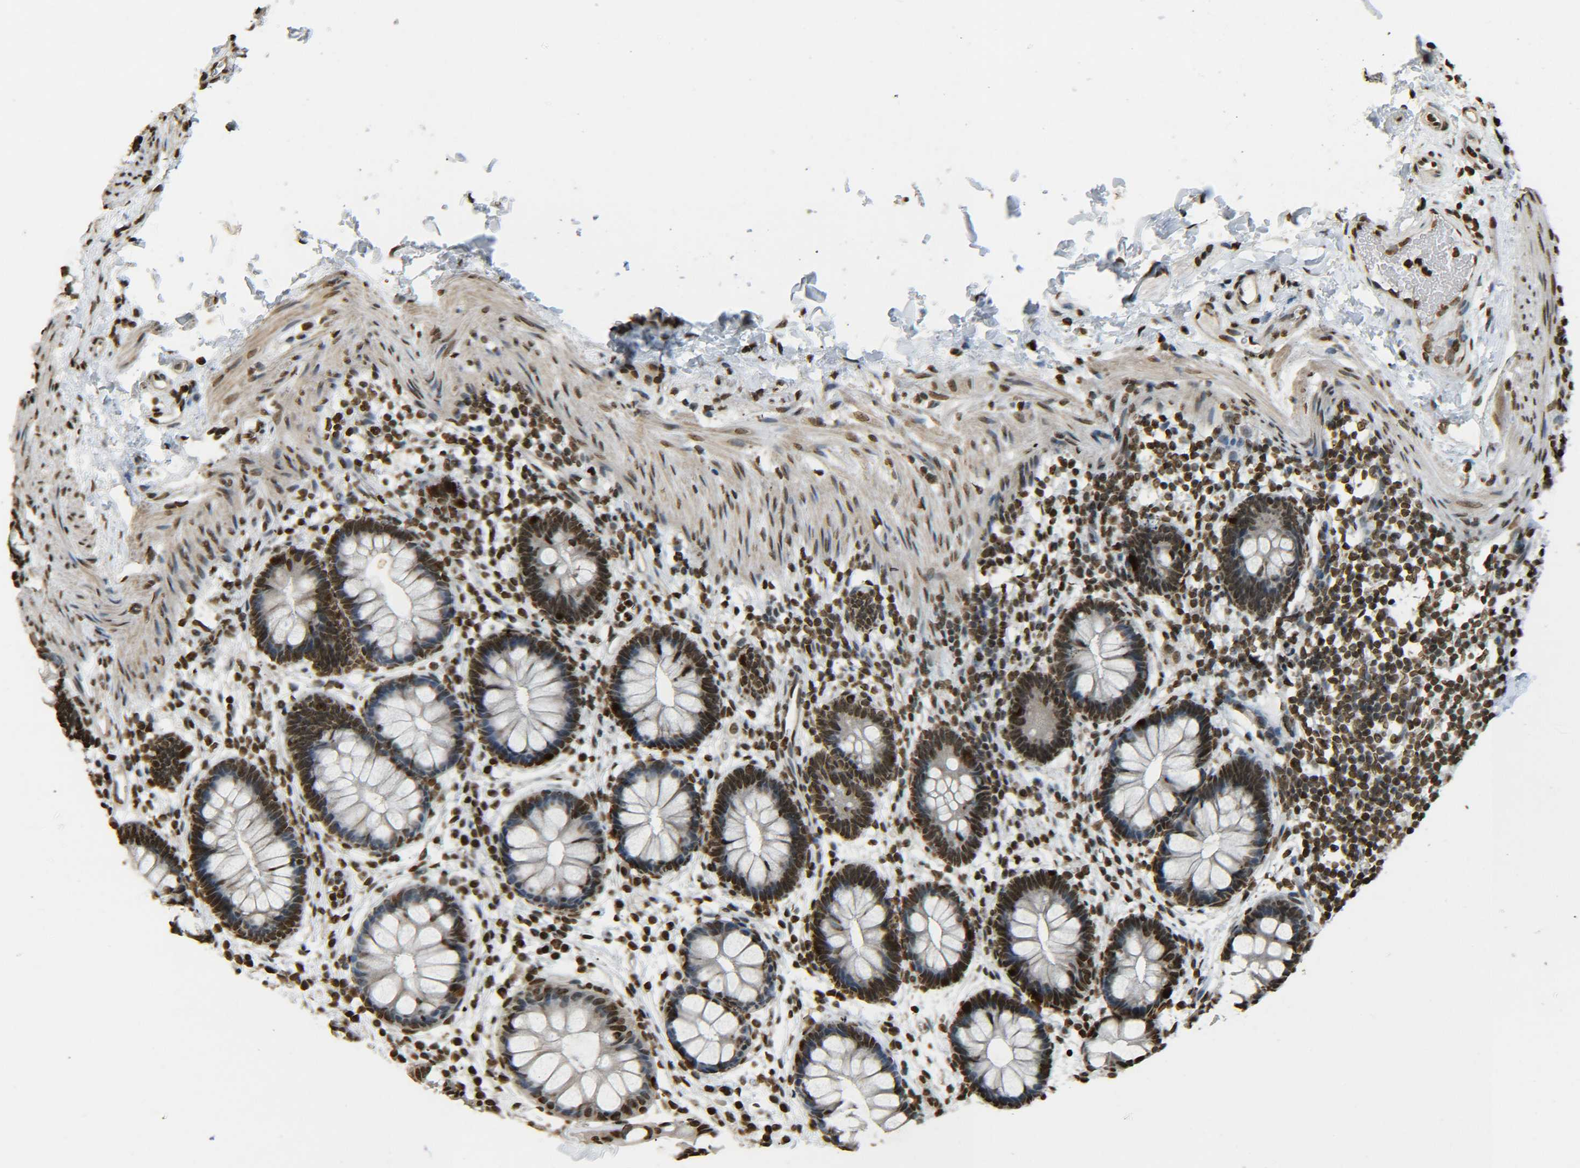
{"staining": {"intensity": "moderate", "quantity": ">75%", "location": "nuclear"}, "tissue": "rectum", "cell_type": "Glandular cells", "image_type": "normal", "snomed": [{"axis": "morphology", "description": "Normal tissue, NOS"}, {"axis": "topography", "description": "Rectum"}], "caption": "Protein positivity by immunohistochemistry (IHC) displays moderate nuclear staining in about >75% of glandular cells in benign rectum.", "gene": "H4C16", "patient": {"sex": "female", "age": 24}}